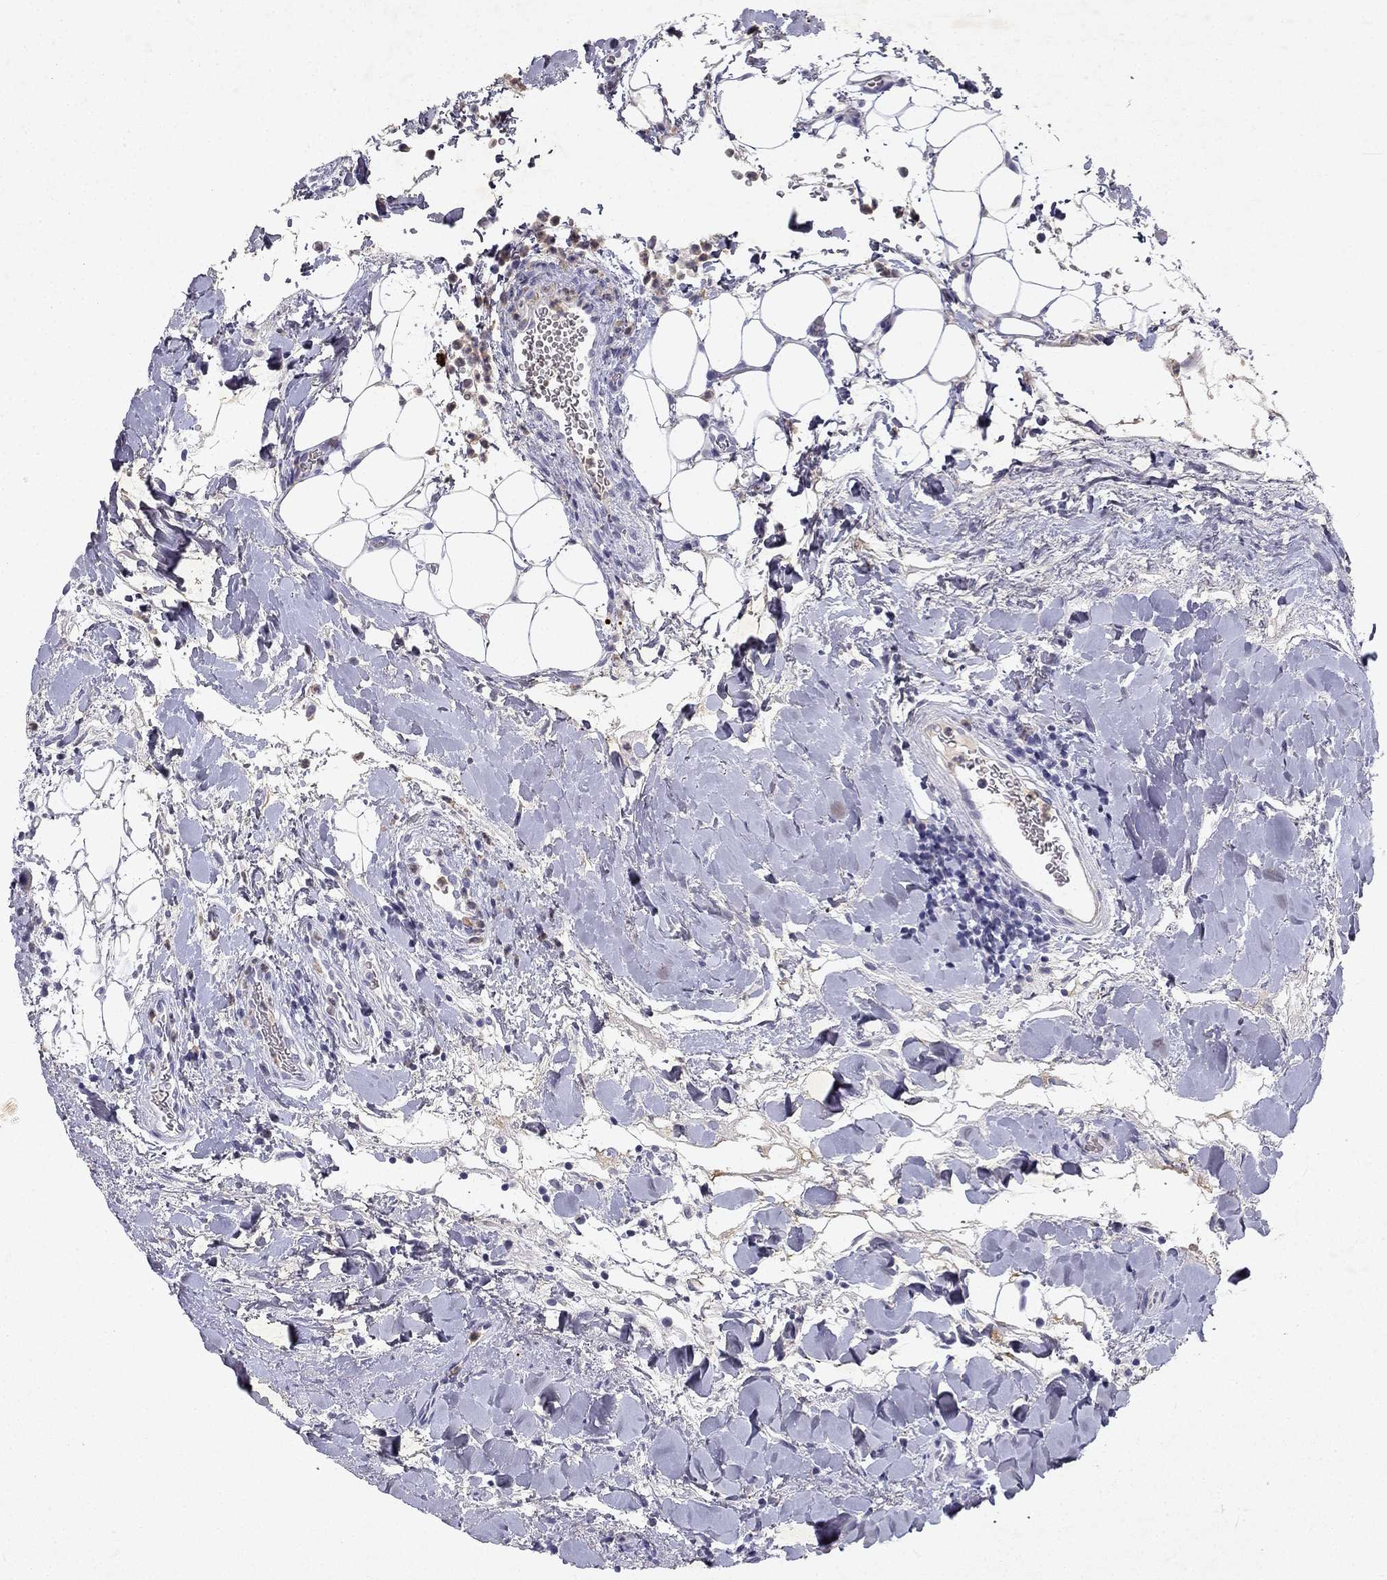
{"staining": {"intensity": "moderate", "quantity": "<25%", "location": "cytoplasmic/membranous"}, "tissue": "urothelial cancer", "cell_type": "Tumor cells", "image_type": "cancer", "snomed": [{"axis": "morphology", "description": "Urothelial carcinoma, Low grade"}, {"axis": "topography", "description": "Urinary bladder"}], "caption": "Urothelial cancer stained with IHC exhibits moderate cytoplasmic/membranous staining in about <25% of tumor cells.", "gene": "SLC6A4", "patient": {"sex": "male", "age": 78}}